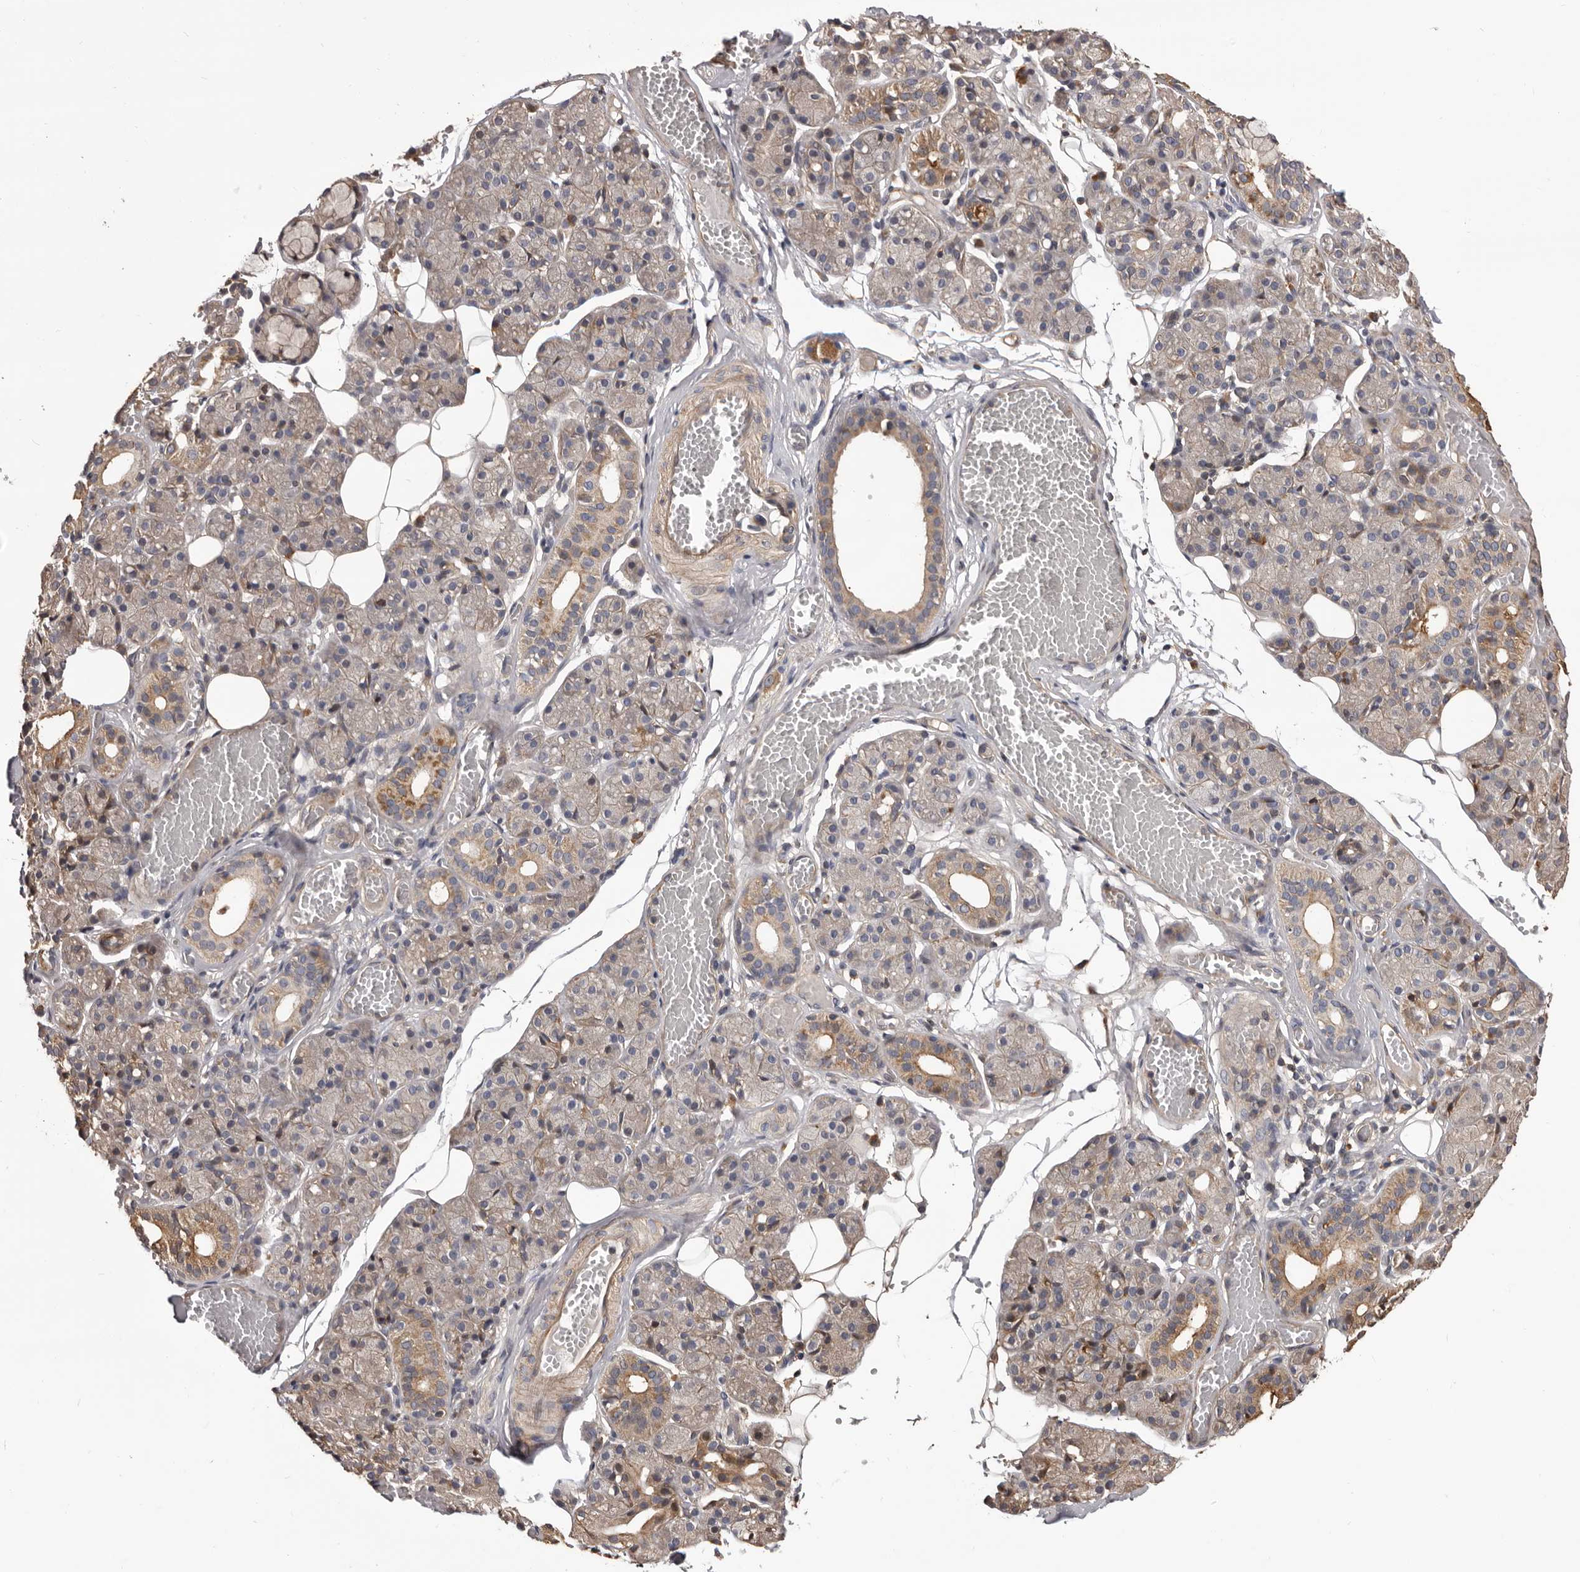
{"staining": {"intensity": "moderate", "quantity": "25%-75%", "location": "cytoplasmic/membranous"}, "tissue": "salivary gland", "cell_type": "Glandular cells", "image_type": "normal", "snomed": [{"axis": "morphology", "description": "Normal tissue, NOS"}, {"axis": "topography", "description": "Salivary gland"}], "caption": "Brown immunohistochemical staining in benign human salivary gland displays moderate cytoplasmic/membranous positivity in approximately 25%-75% of glandular cells. The protein of interest is stained brown, and the nuclei are stained in blue (DAB (3,3'-diaminobenzidine) IHC with brightfield microscopy, high magnification).", "gene": "ADAMTS2", "patient": {"sex": "male", "age": 63}}